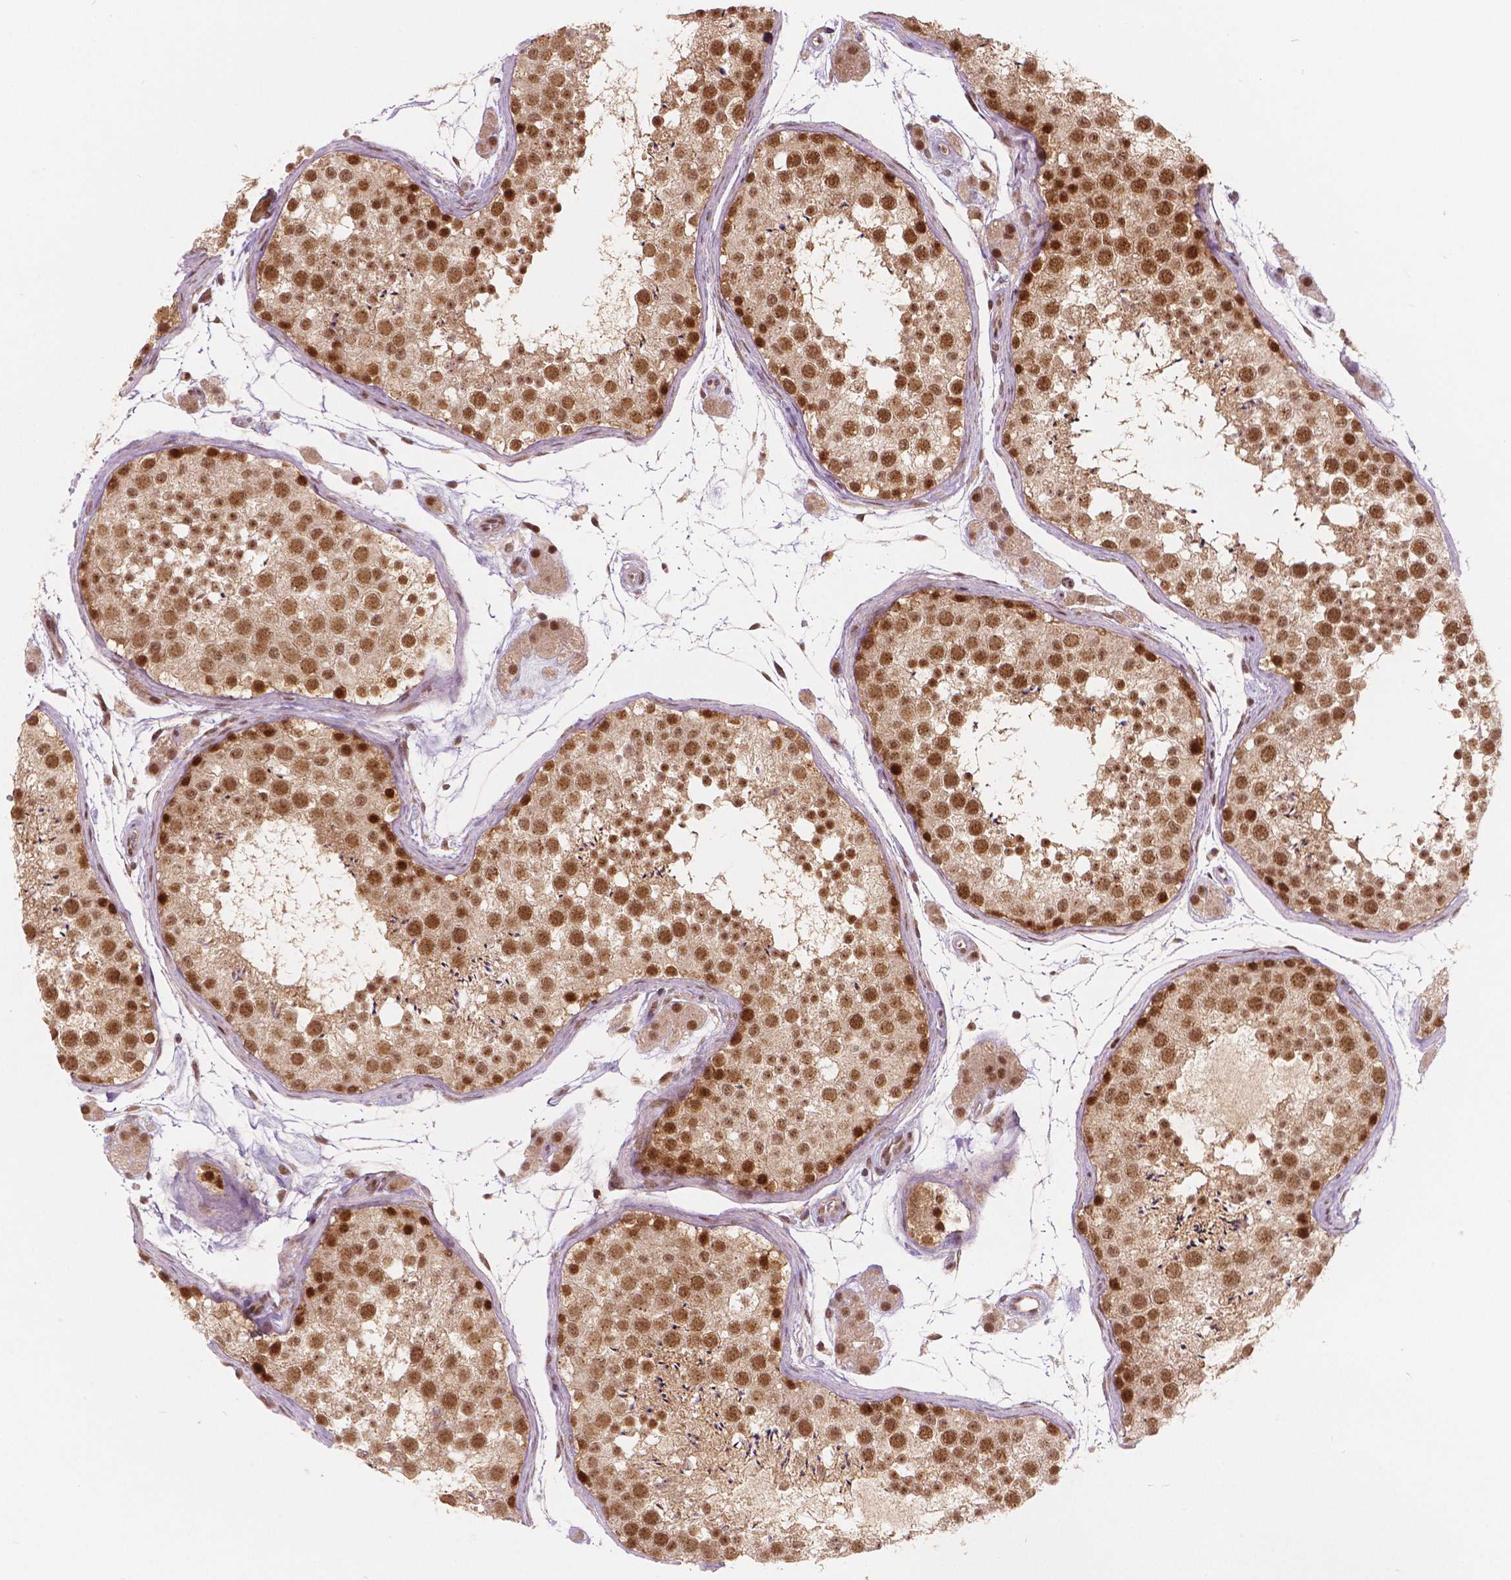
{"staining": {"intensity": "moderate", "quantity": ">75%", "location": "nuclear"}, "tissue": "testis", "cell_type": "Cells in seminiferous ducts", "image_type": "normal", "snomed": [{"axis": "morphology", "description": "Normal tissue, NOS"}, {"axis": "topography", "description": "Testis"}], "caption": "A medium amount of moderate nuclear expression is identified in about >75% of cells in seminiferous ducts in benign testis.", "gene": "NSD2", "patient": {"sex": "male", "age": 41}}